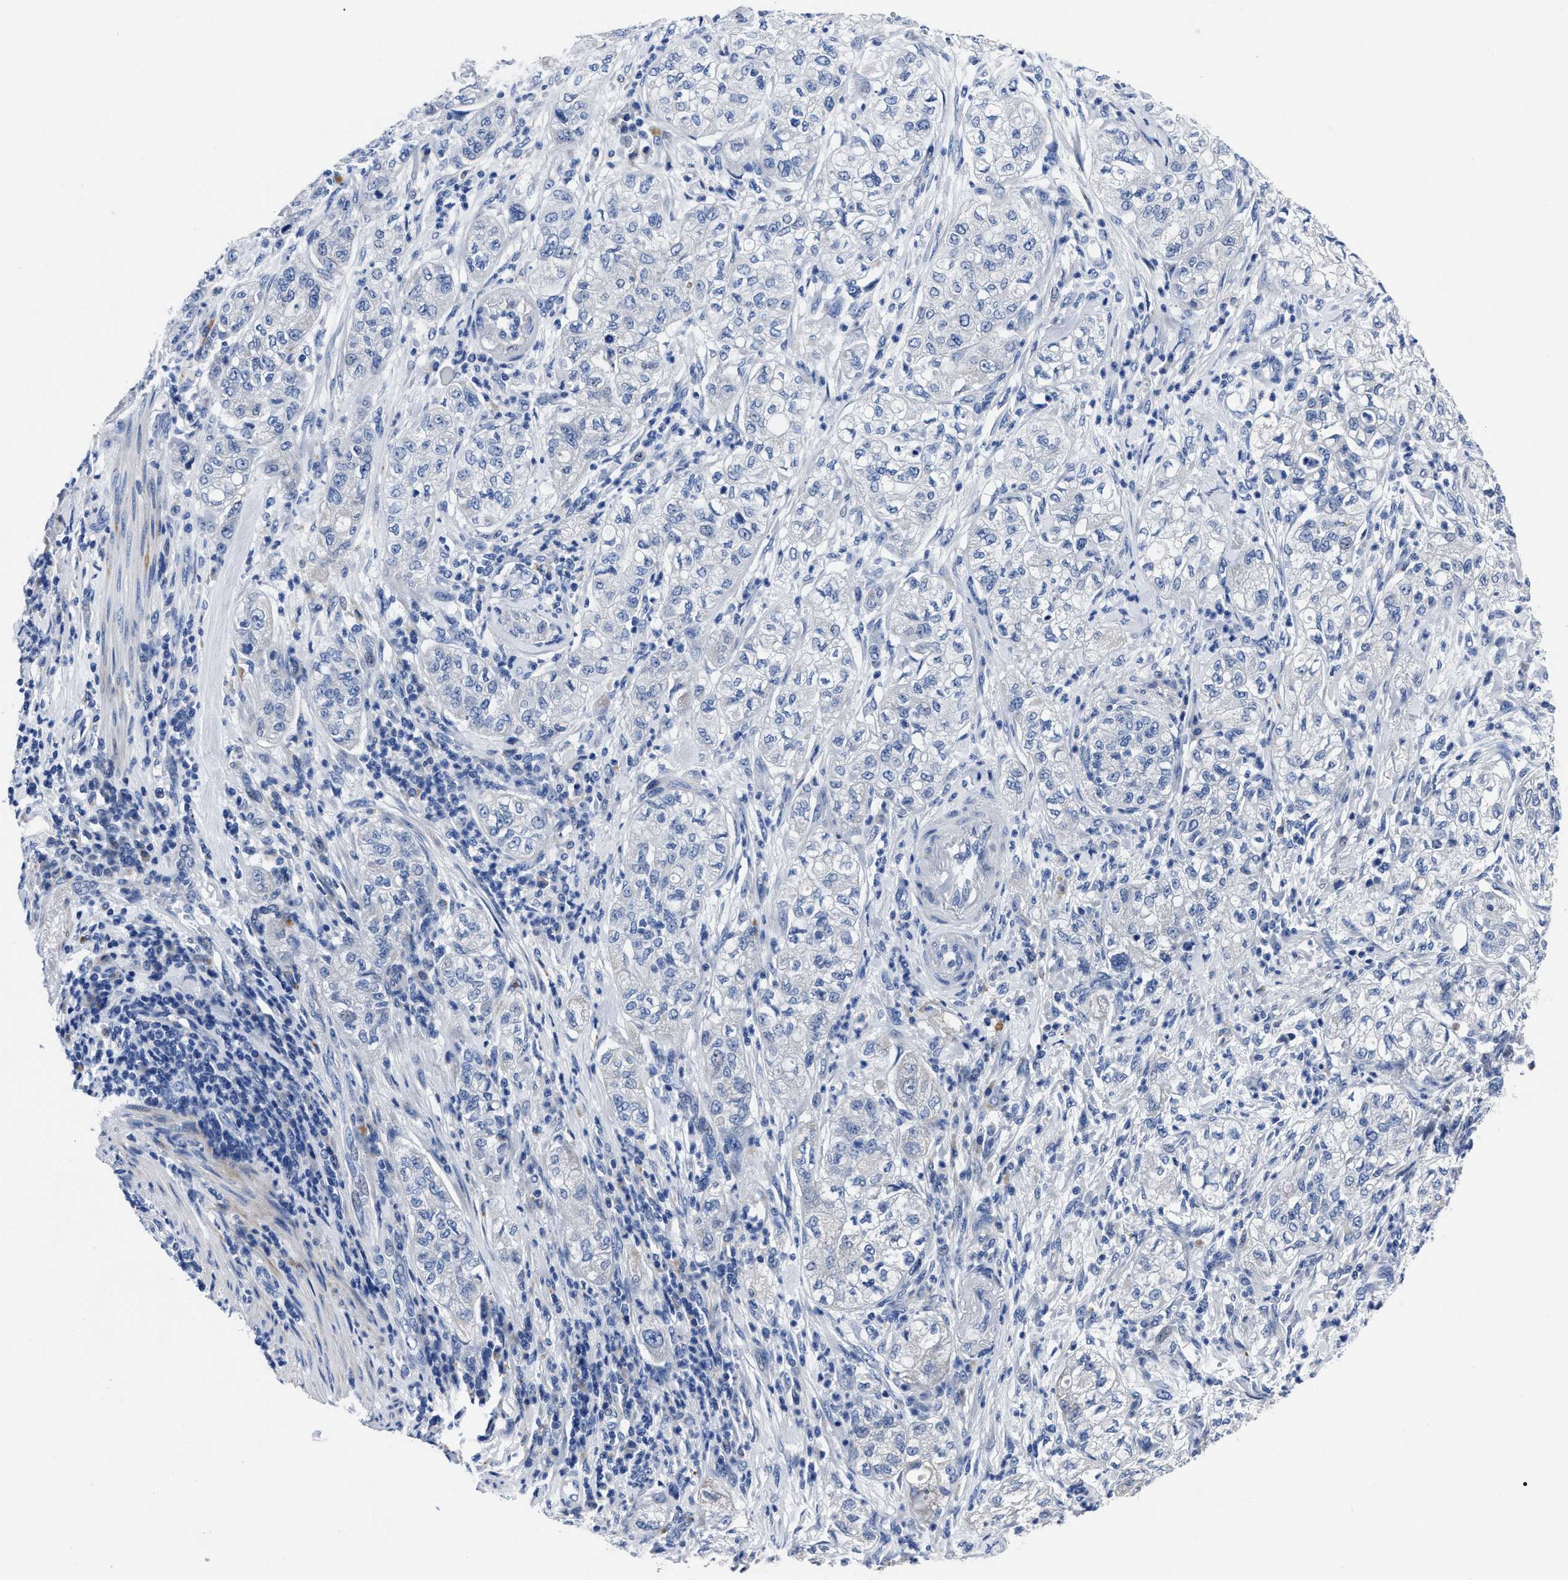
{"staining": {"intensity": "negative", "quantity": "none", "location": "none"}, "tissue": "pancreatic cancer", "cell_type": "Tumor cells", "image_type": "cancer", "snomed": [{"axis": "morphology", "description": "Adenocarcinoma, NOS"}, {"axis": "topography", "description": "Pancreas"}], "caption": "Adenocarcinoma (pancreatic) was stained to show a protein in brown. There is no significant positivity in tumor cells.", "gene": "MOV10L1", "patient": {"sex": "female", "age": 78}}